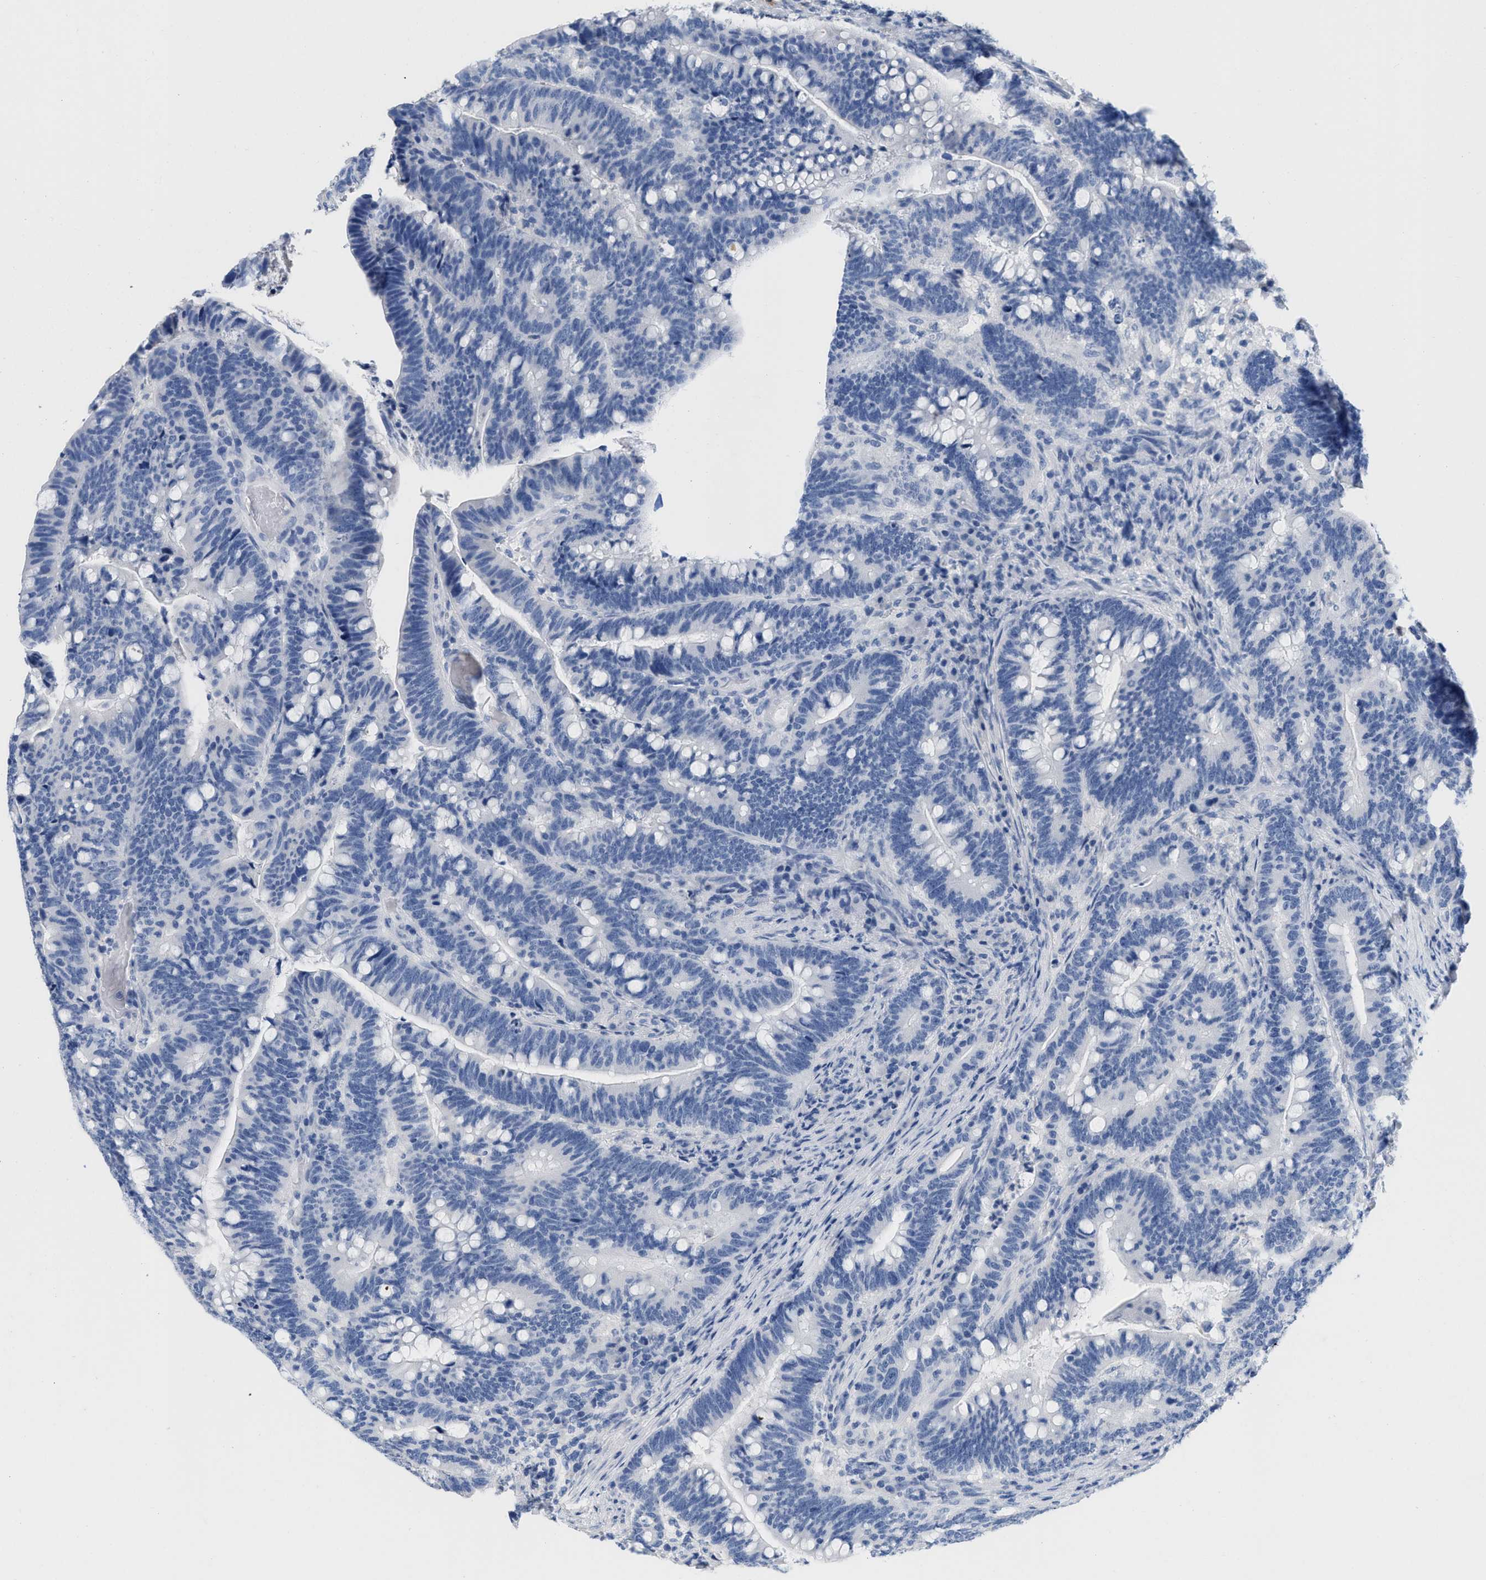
{"staining": {"intensity": "negative", "quantity": "none", "location": "none"}, "tissue": "colorectal cancer", "cell_type": "Tumor cells", "image_type": "cancer", "snomed": [{"axis": "morphology", "description": "Normal tissue, NOS"}, {"axis": "morphology", "description": "Adenocarcinoma, NOS"}, {"axis": "topography", "description": "Colon"}], "caption": "High power microscopy photomicrograph of an immunohistochemistry (IHC) image of adenocarcinoma (colorectal), revealing no significant staining in tumor cells.", "gene": "CR1", "patient": {"sex": "female", "age": 66}}